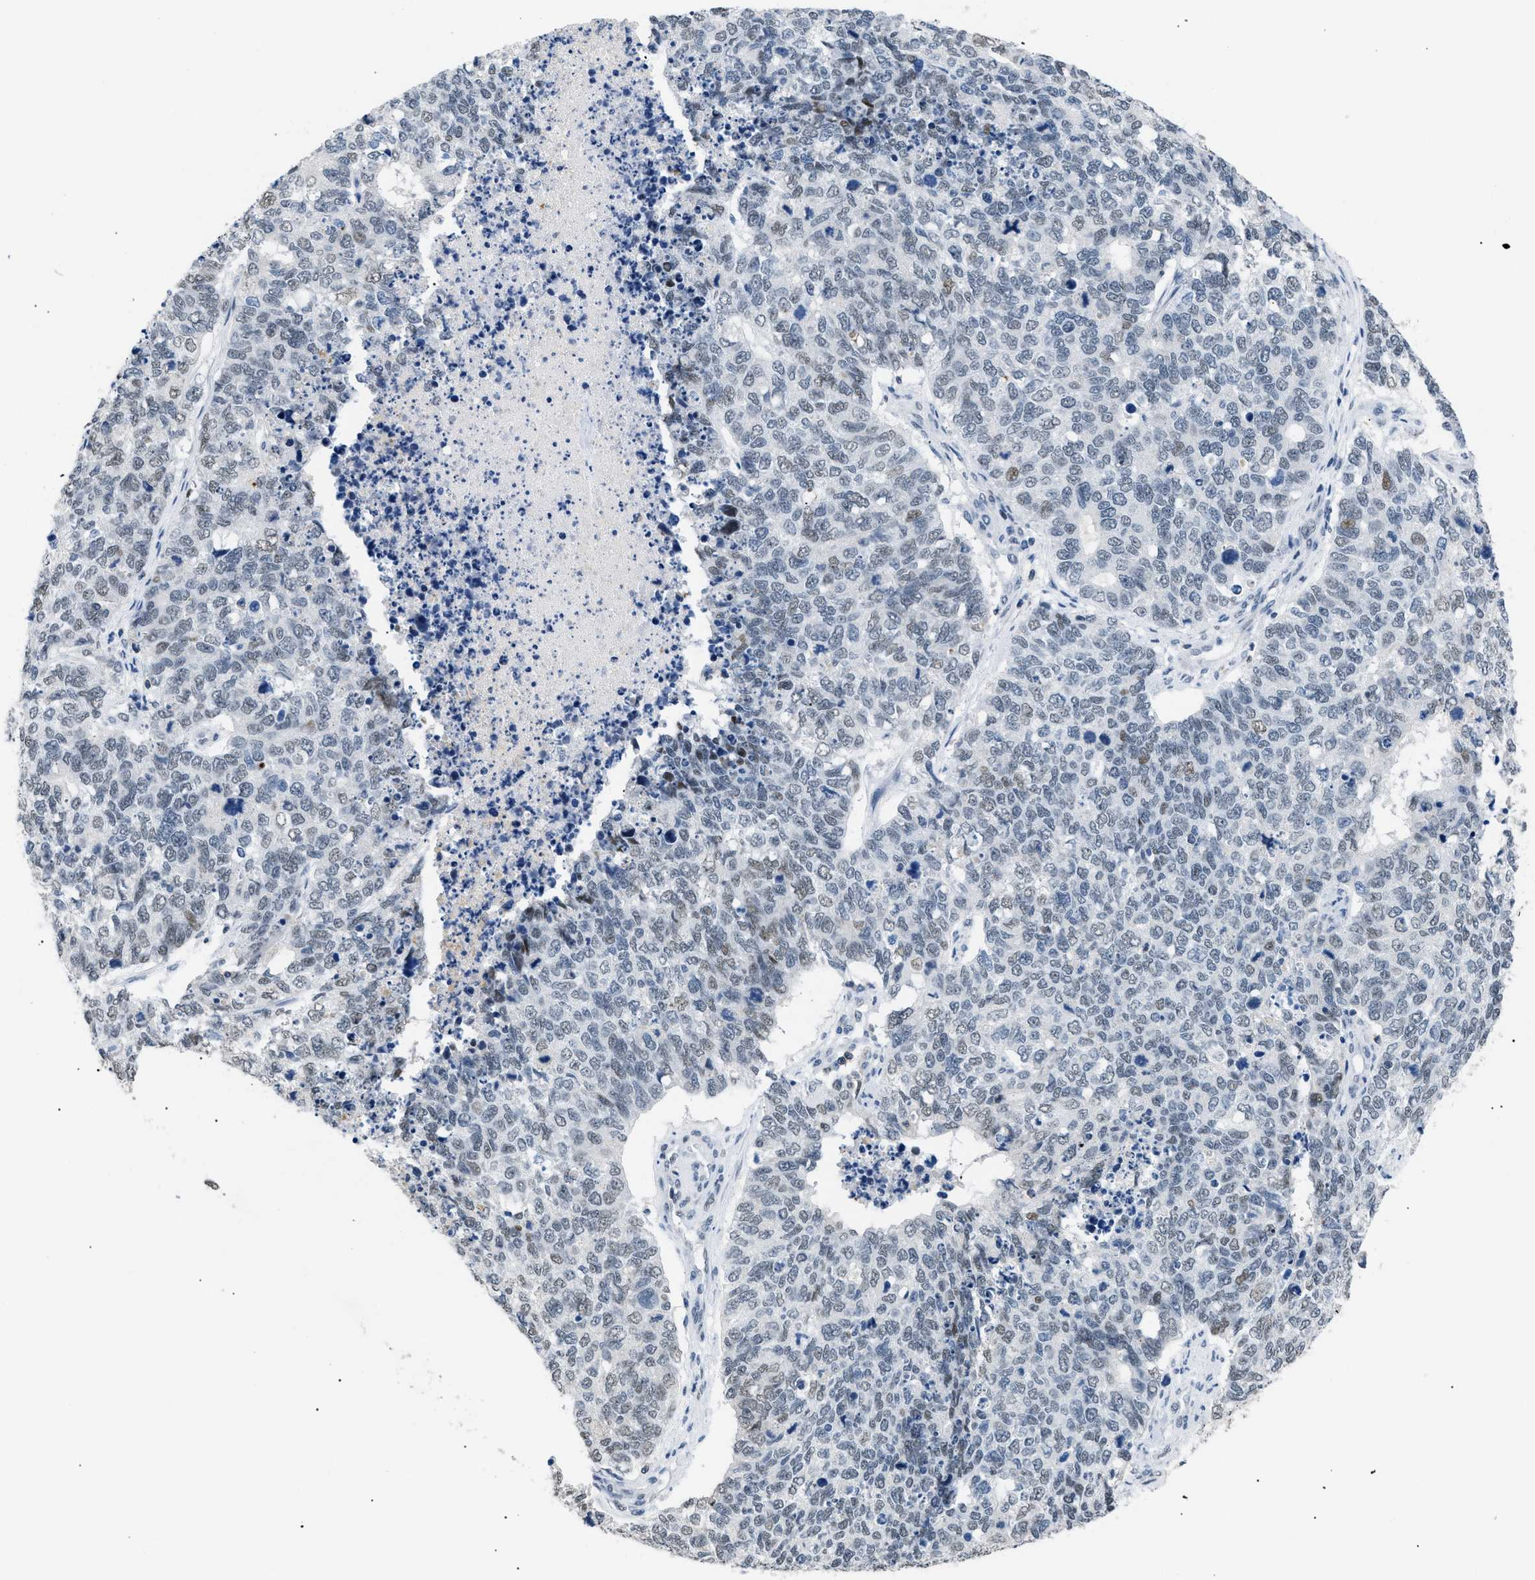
{"staining": {"intensity": "weak", "quantity": "25%-75%", "location": "nuclear"}, "tissue": "cervical cancer", "cell_type": "Tumor cells", "image_type": "cancer", "snomed": [{"axis": "morphology", "description": "Squamous cell carcinoma, NOS"}, {"axis": "topography", "description": "Cervix"}], "caption": "Immunohistochemical staining of human cervical squamous cell carcinoma shows low levels of weak nuclear staining in approximately 25%-75% of tumor cells.", "gene": "KCNC3", "patient": {"sex": "female", "age": 63}}